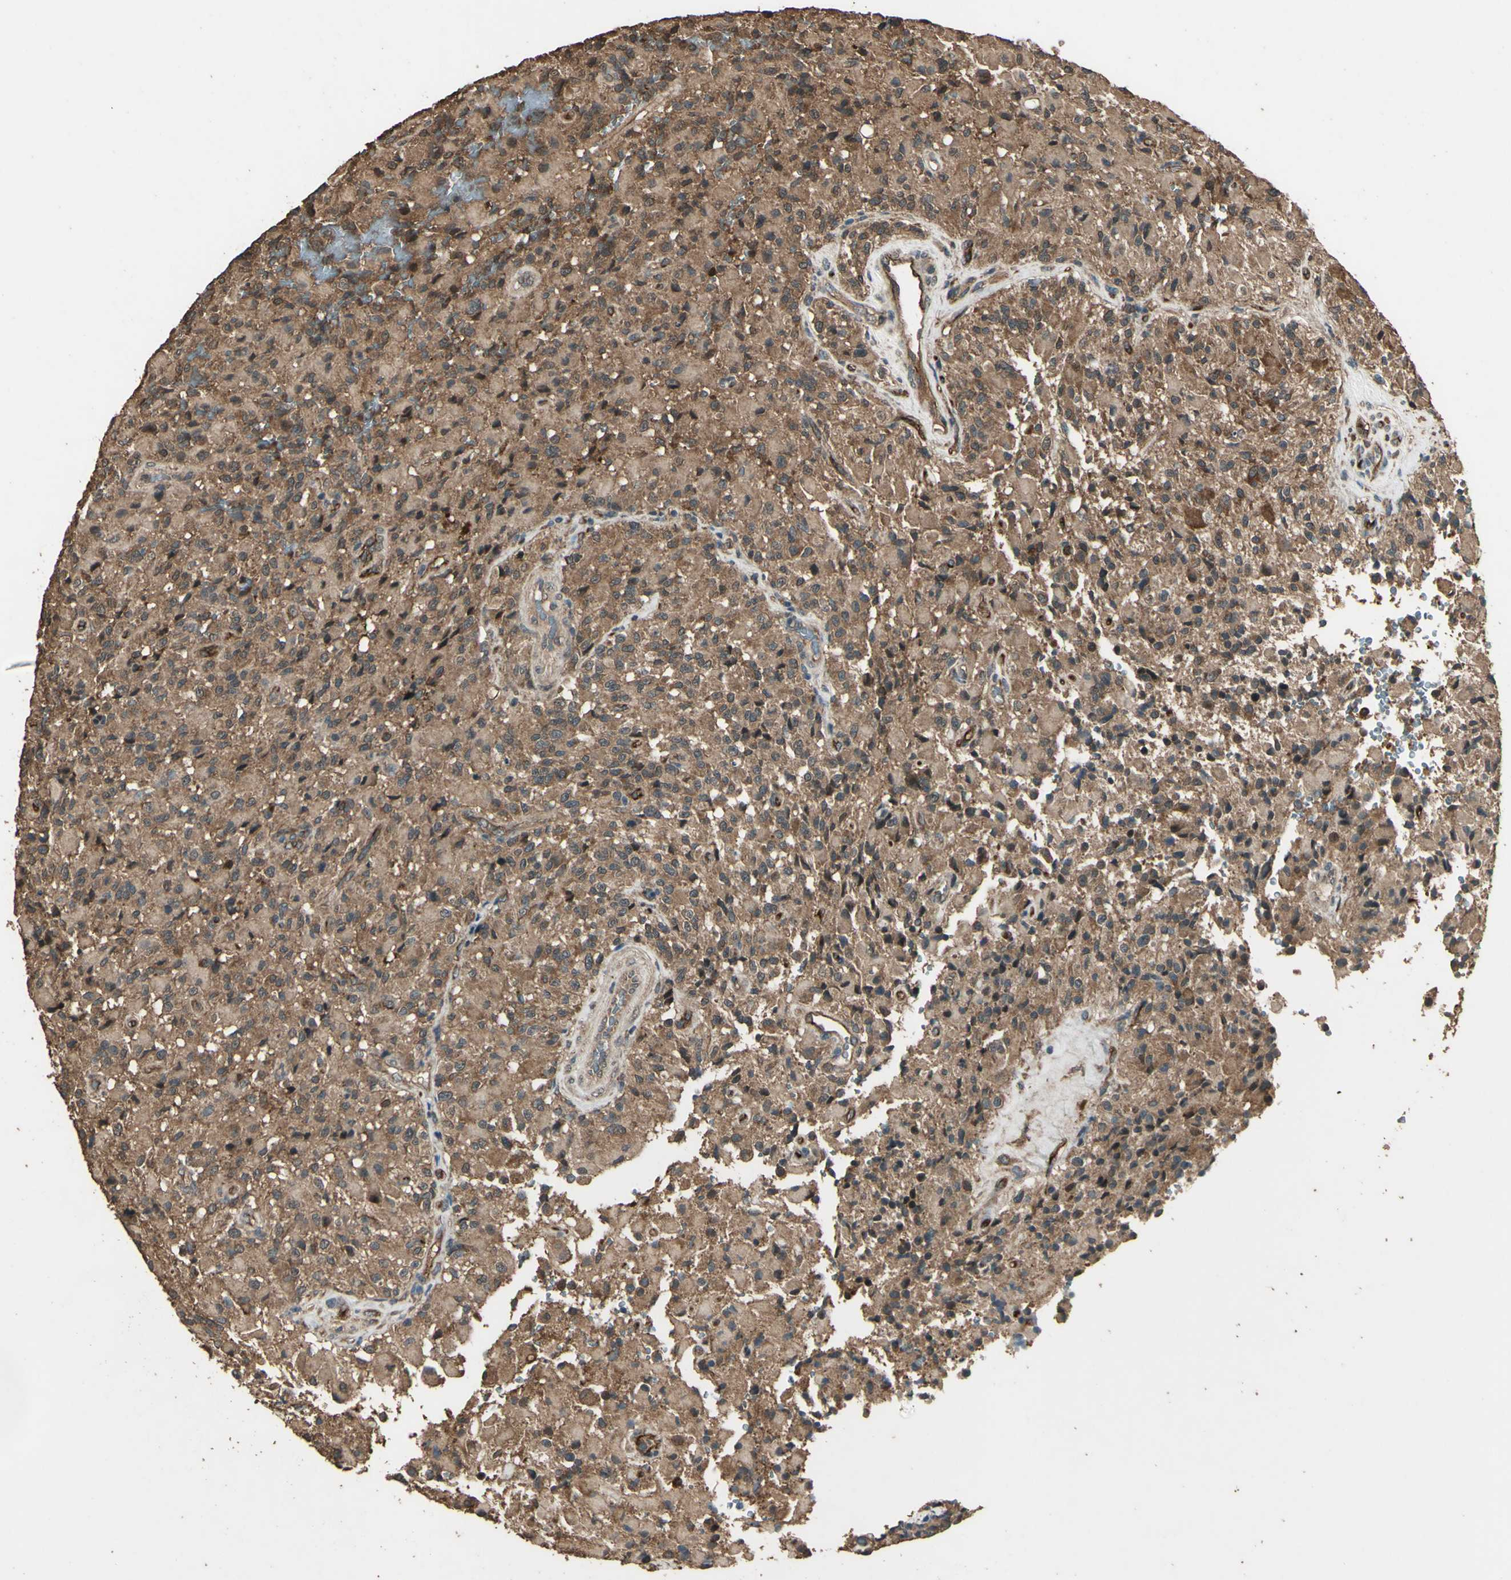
{"staining": {"intensity": "moderate", "quantity": ">75%", "location": "cytoplasmic/membranous"}, "tissue": "glioma", "cell_type": "Tumor cells", "image_type": "cancer", "snomed": [{"axis": "morphology", "description": "Glioma, malignant, High grade"}, {"axis": "topography", "description": "Brain"}], "caption": "Protein staining of malignant glioma (high-grade) tissue reveals moderate cytoplasmic/membranous staining in approximately >75% of tumor cells.", "gene": "TSPO", "patient": {"sex": "male", "age": 71}}